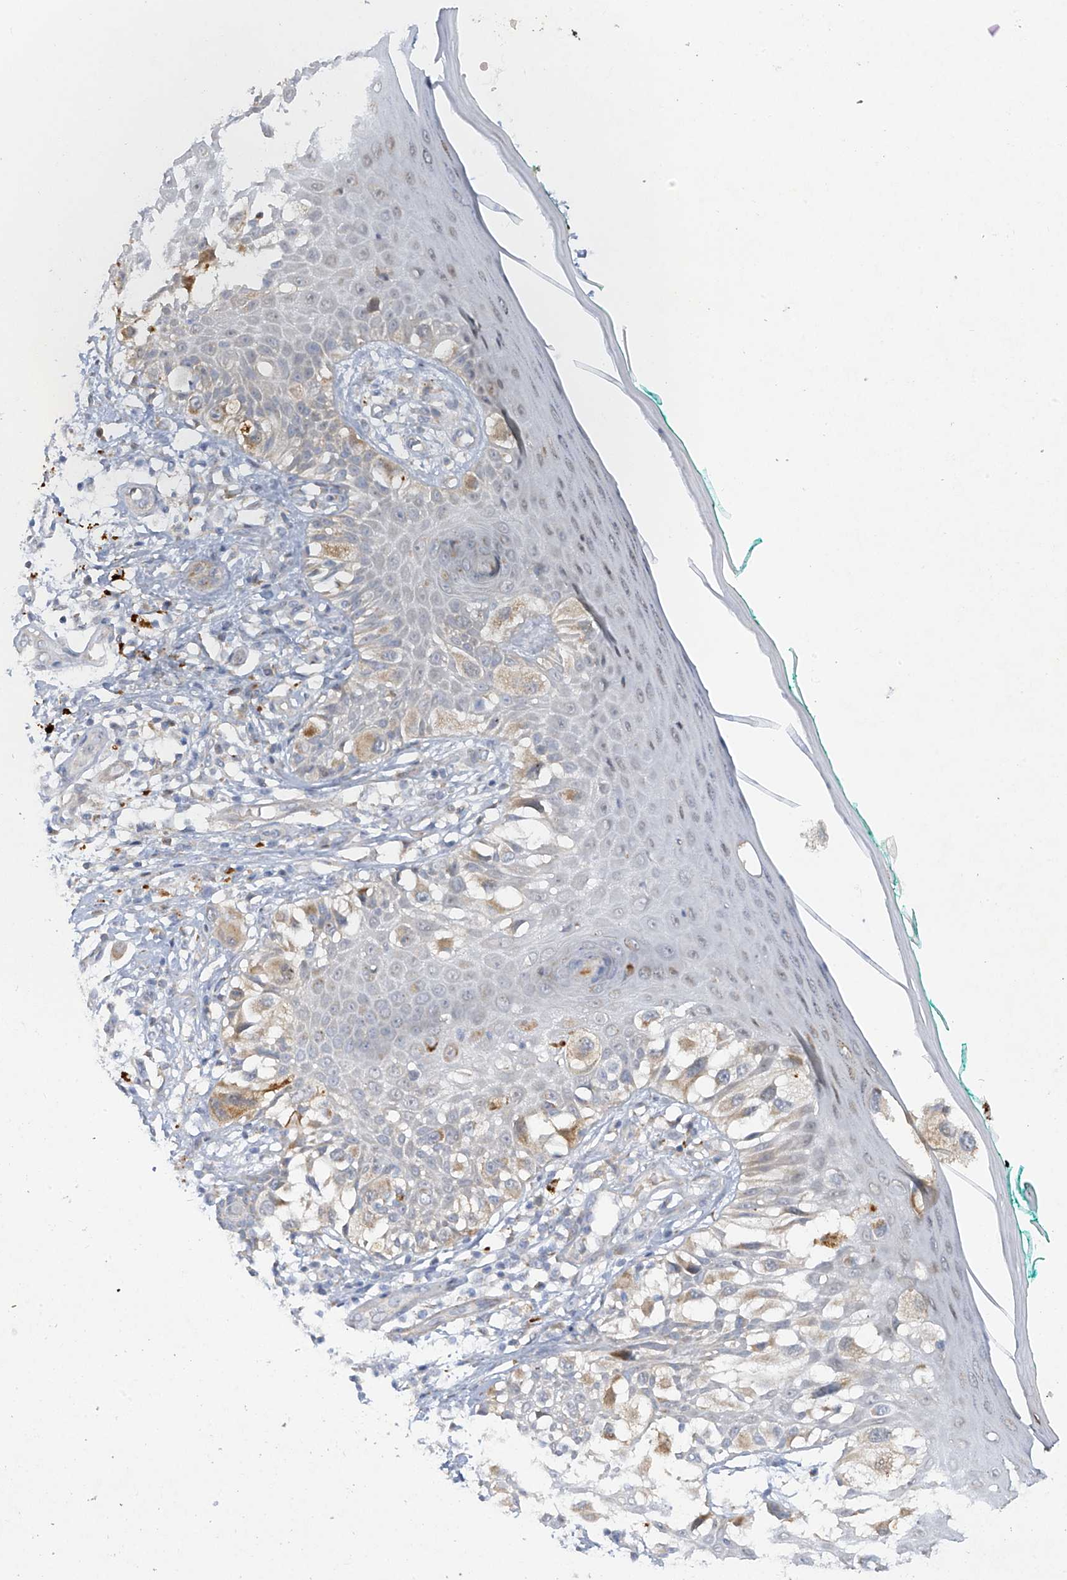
{"staining": {"intensity": "moderate", "quantity": "<25%", "location": "cytoplasmic/membranous"}, "tissue": "melanoma", "cell_type": "Tumor cells", "image_type": "cancer", "snomed": [{"axis": "morphology", "description": "Malignant melanoma, NOS"}, {"axis": "topography", "description": "Skin"}], "caption": "Immunohistochemistry histopathology image of neoplastic tissue: human malignant melanoma stained using immunohistochemistry shows low levels of moderate protein expression localized specifically in the cytoplasmic/membranous of tumor cells, appearing as a cytoplasmic/membranous brown color.", "gene": "METTL18", "patient": {"sex": "female", "age": 81}}